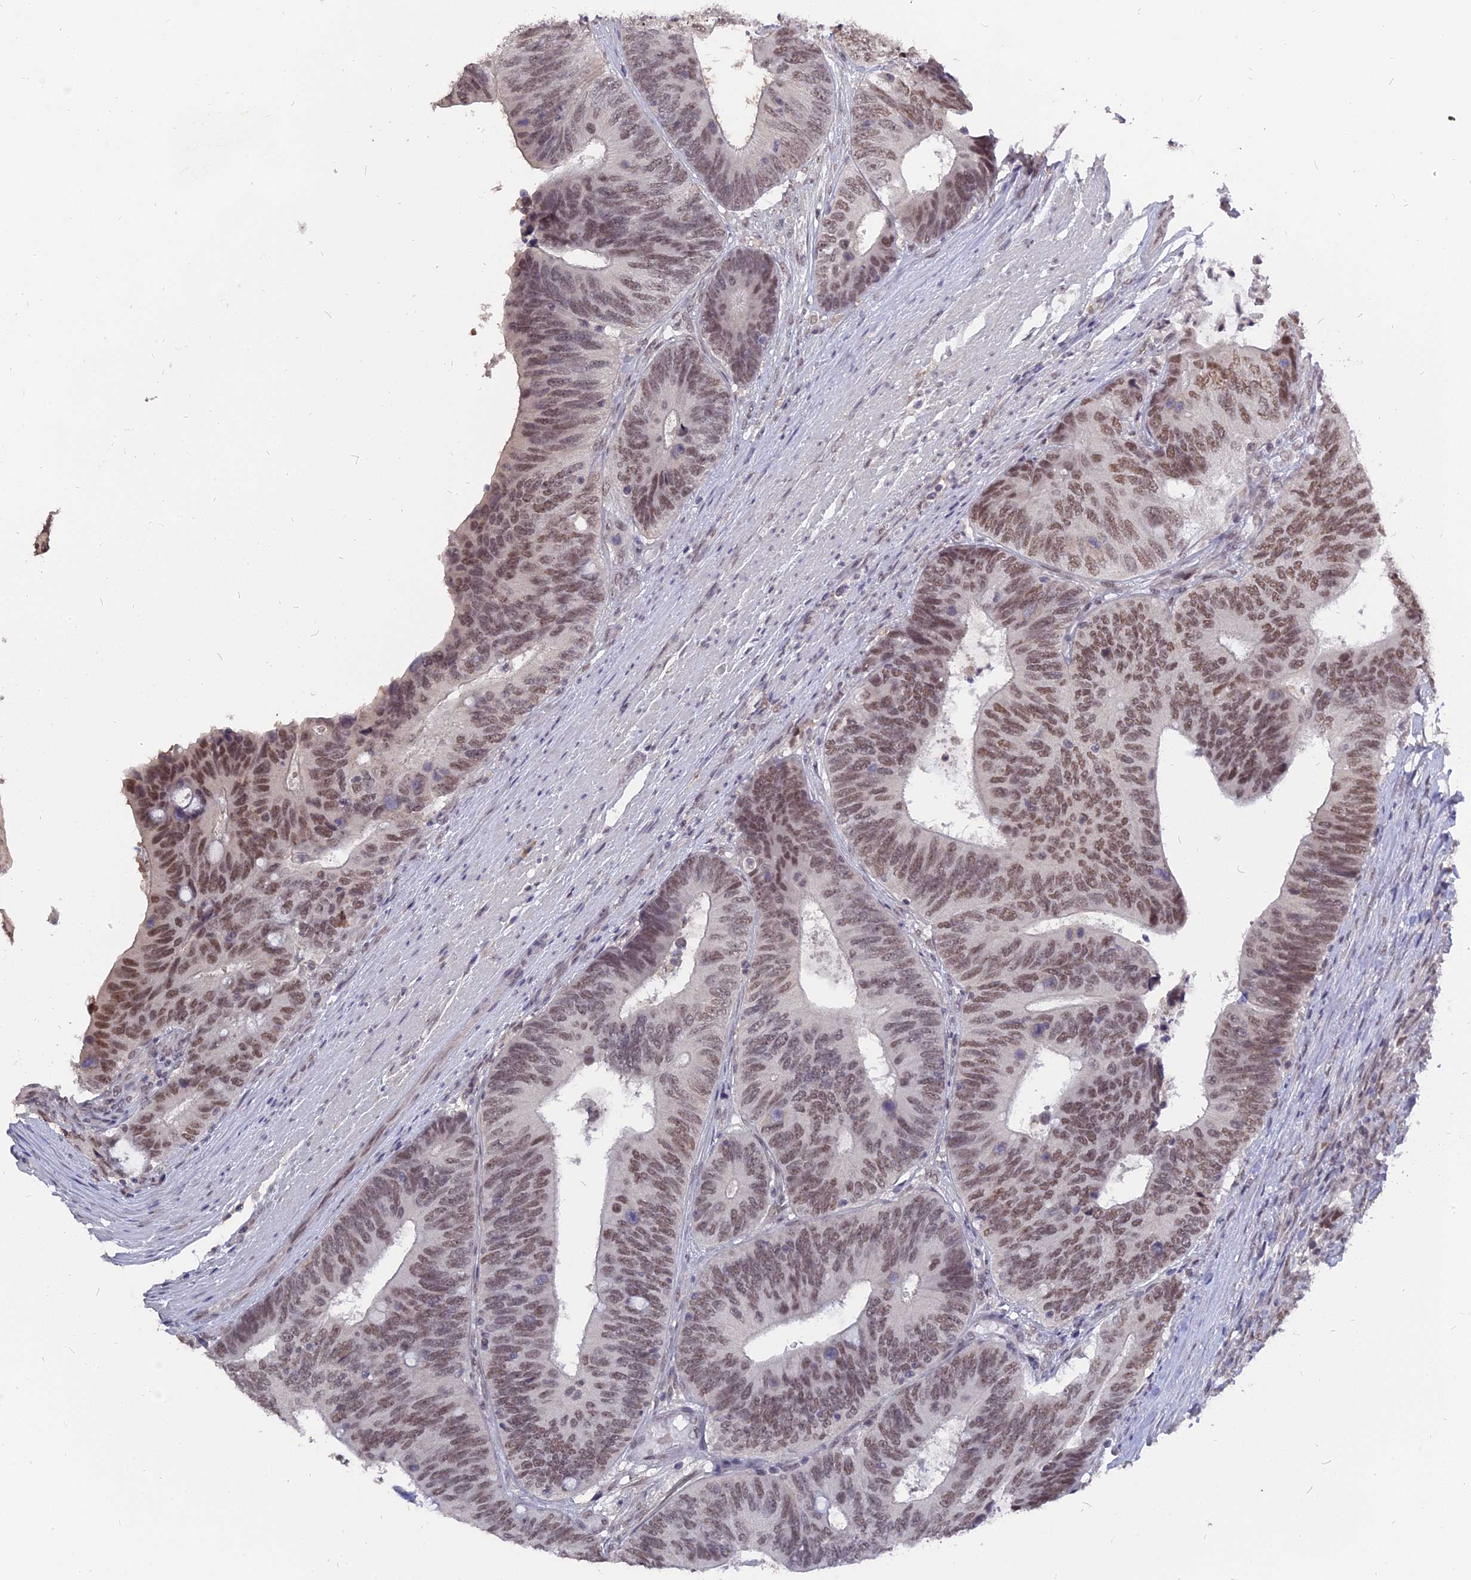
{"staining": {"intensity": "moderate", "quantity": ">75%", "location": "nuclear"}, "tissue": "colorectal cancer", "cell_type": "Tumor cells", "image_type": "cancer", "snomed": [{"axis": "morphology", "description": "Adenocarcinoma, NOS"}, {"axis": "topography", "description": "Colon"}], "caption": "Immunohistochemistry (IHC) staining of adenocarcinoma (colorectal), which demonstrates medium levels of moderate nuclear expression in about >75% of tumor cells indicating moderate nuclear protein expression. The staining was performed using DAB (3,3'-diaminobenzidine) (brown) for protein detection and nuclei were counterstained in hematoxylin (blue).", "gene": "NR1H3", "patient": {"sex": "male", "age": 87}}